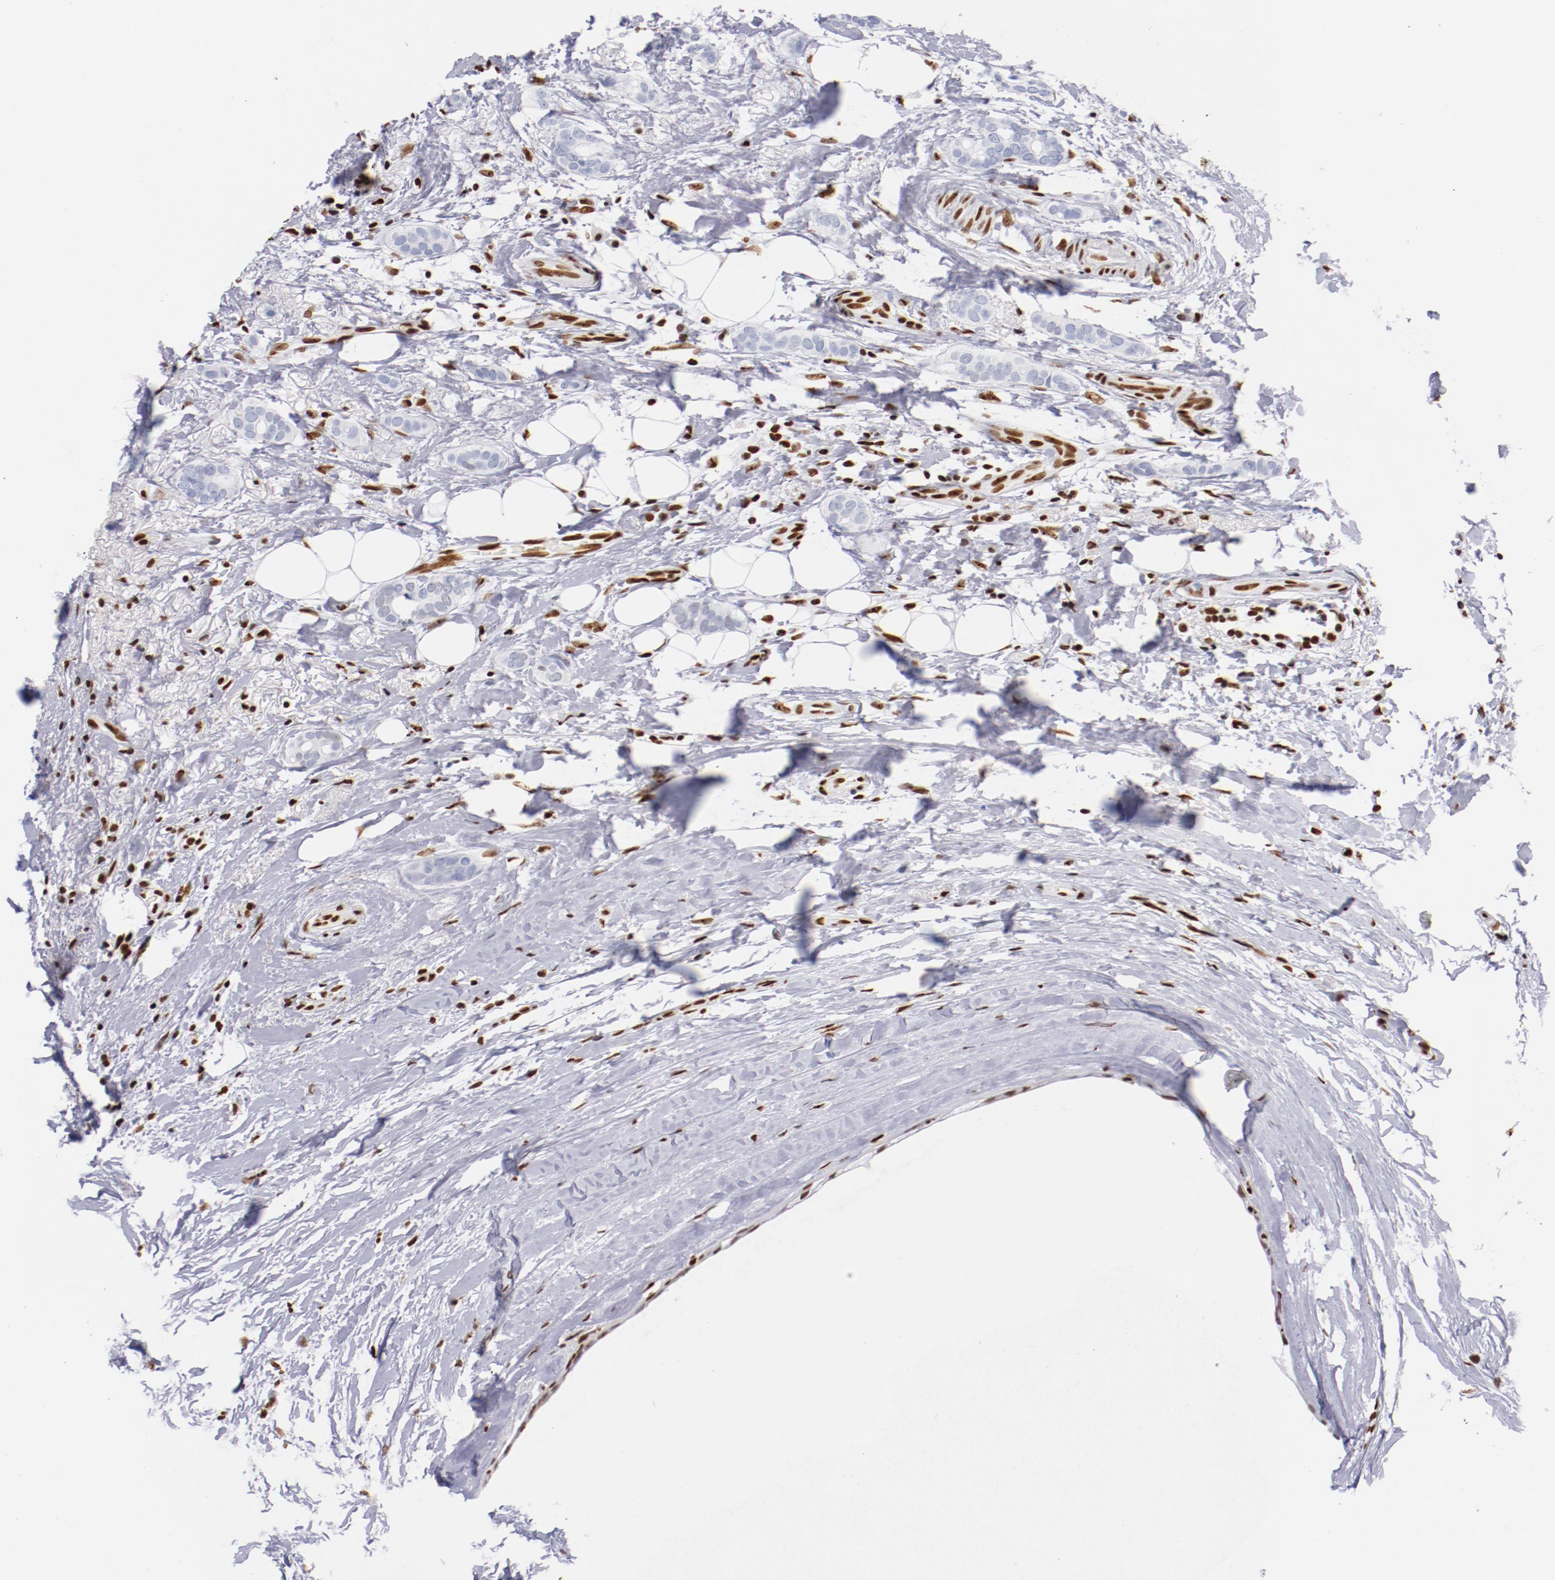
{"staining": {"intensity": "negative", "quantity": "none", "location": "none"}, "tissue": "breast cancer", "cell_type": "Tumor cells", "image_type": "cancer", "snomed": [{"axis": "morphology", "description": "Duct carcinoma"}, {"axis": "topography", "description": "Breast"}], "caption": "DAB immunohistochemical staining of breast cancer (infiltrating ductal carcinoma) exhibits no significant expression in tumor cells.", "gene": "IFI16", "patient": {"sex": "female", "age": 54}}